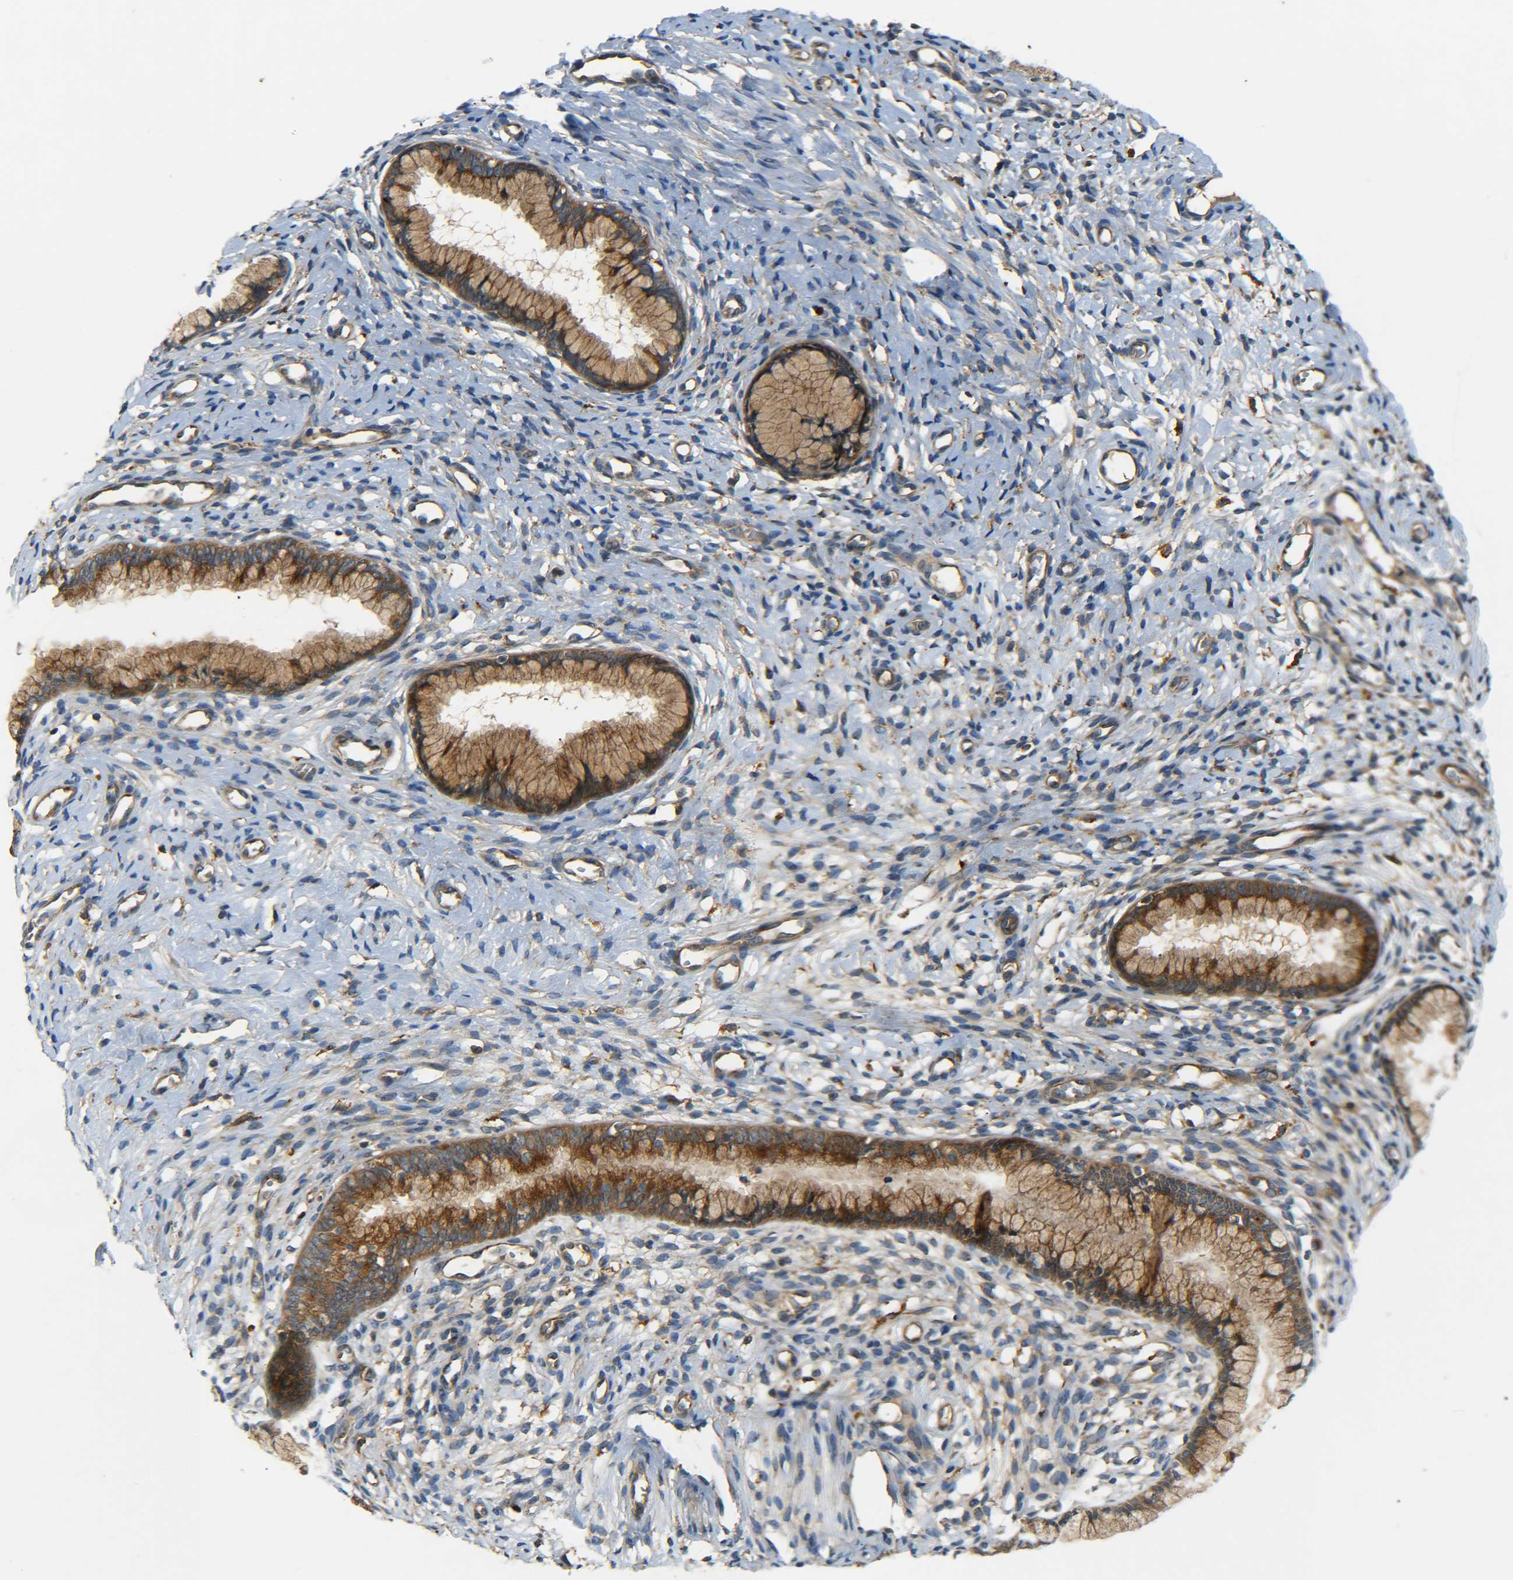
{"staining": {"intensity": "strong", "quantity": ">75%", "location": "cytoplasmic/membranous"}, "tissue": "cervix", "cell_type": "Glandular cells", "image_type": "normal", "snomed": [{"axis": "morphology", "description": "Normal tissue, NOS"}, {"axis": "topography", "description": "Cervix"}], "caption": "DAB (3,3'-diaminobenzidine) immunohistochemical staining of normal cervix demonstrates strong cytoplasmic/membranous protein positivity in approximately >75% of glandular cells.", "gene": "LRCH3", "patient": {"sex": "female", "age": 65}}